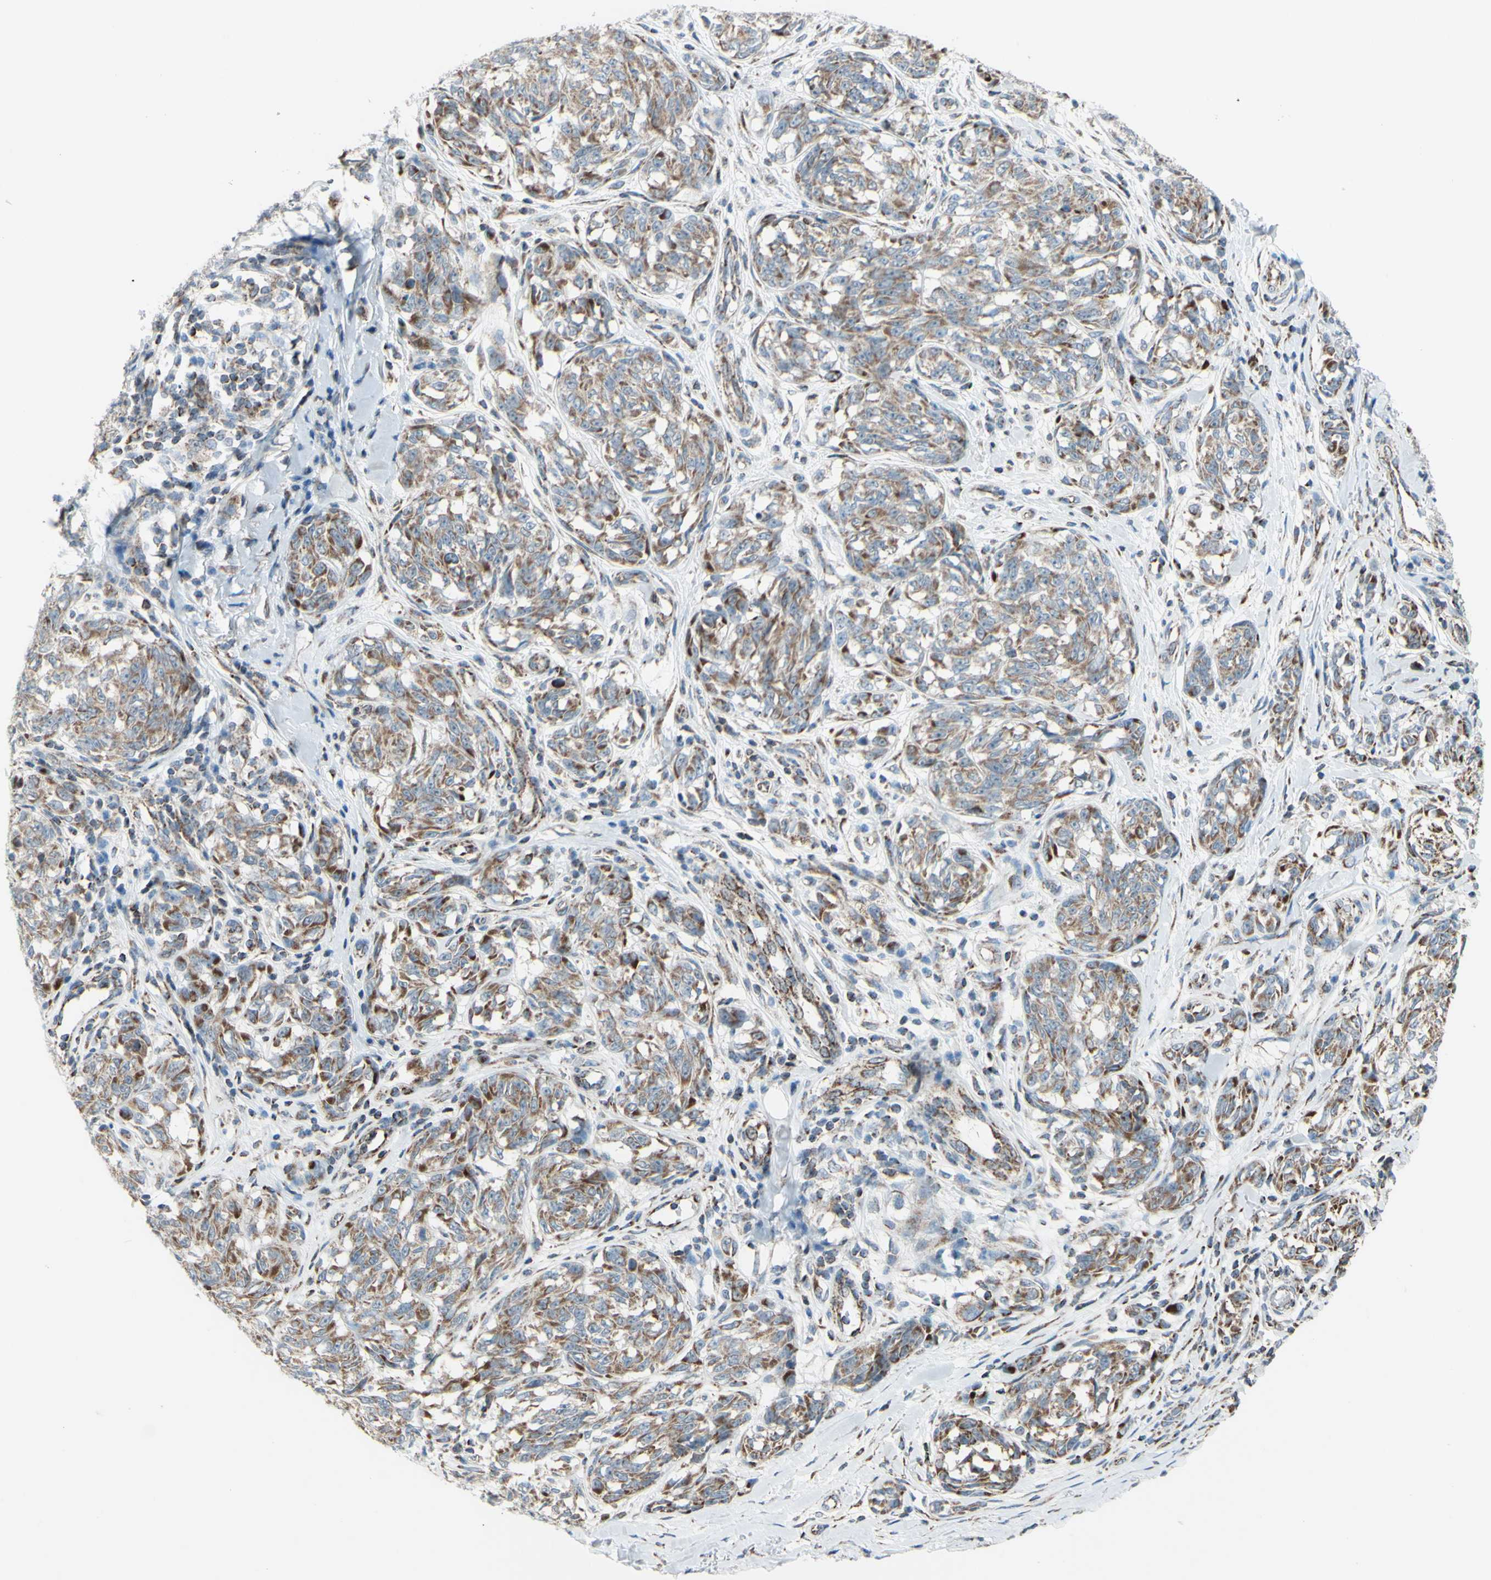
{"staining": {"intensity": "weak", "quantity": "25%-75%", "location": "cytoplasmic/membranous"}, "tissue": "melanoma", "cell_type": "Tumor cells", "image_type": "cancer", "snomed": [{"axis": "morphology", "description": "Malignant melanoma, NOS"}, {"axis": "topography", "description": "Skin"}], "caption": "The photomicrograph reveals staining of malignant melanoma, revealing weak cytoplasmic/membranous protein expression (brown color) within tumor cells.", "gene": "GLT8D1", "patient": {"sex": "female", "age": 64}}